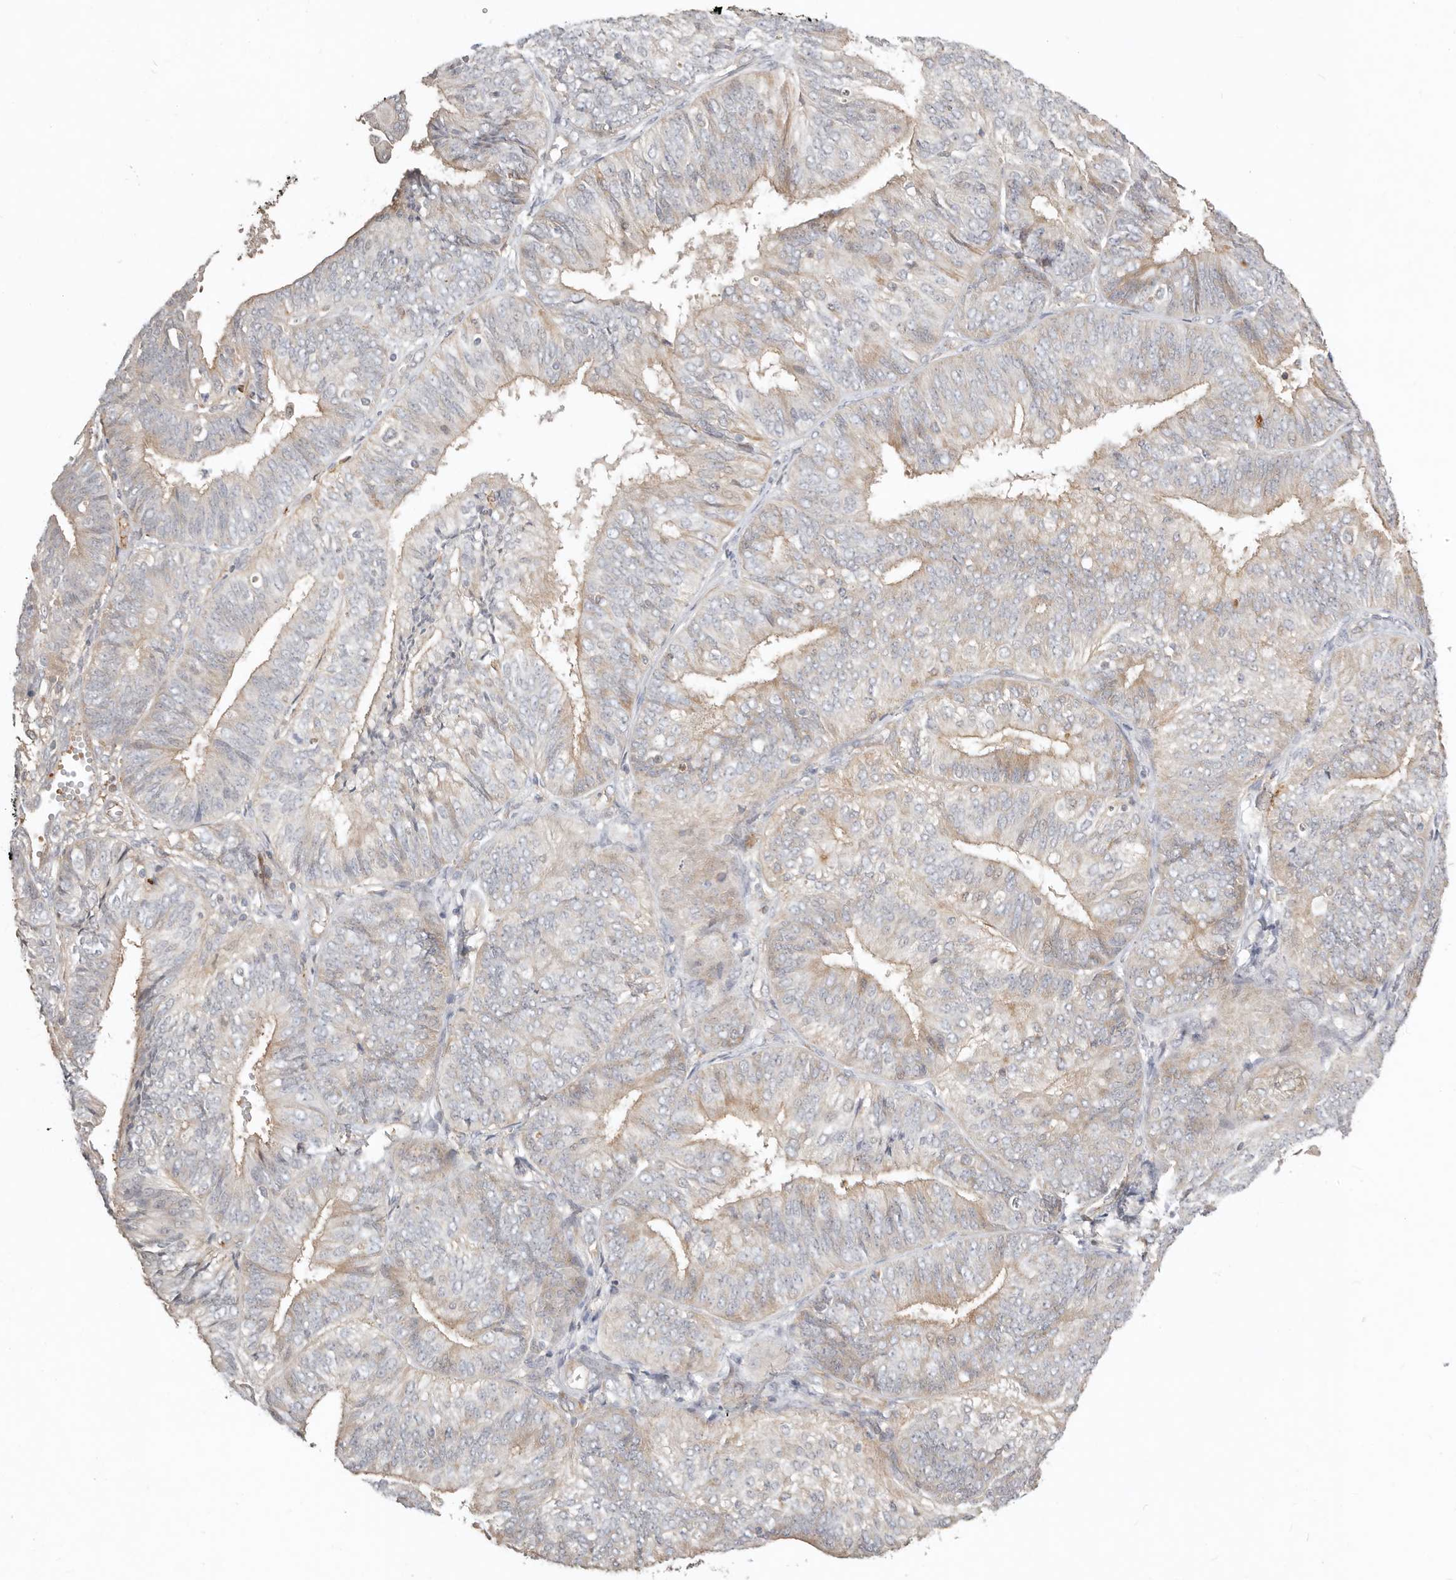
{"staining": {"intensity": "moderate", "quantity": "25%-75%", "location": "cytoplasmic/membranous"}, "tissue": "endometrial cancer", "cell_type": "Tumor cells", "image_type": "cancer", "snomed": [{"axis": "morphology", "description": "Adenocarcinoma, NOS"}, {"axis": "topography", "description": "Endometrium"}], "caption": "Endometrial adenocarcinoma was stained to show a protein in brown. There is medium levels of moderate cytoplasmic/membranous positivity in approximately 25%-75% of tumor cells.", "gene": "MTFR2", "patient": {"sex": "female", "age": 58}}